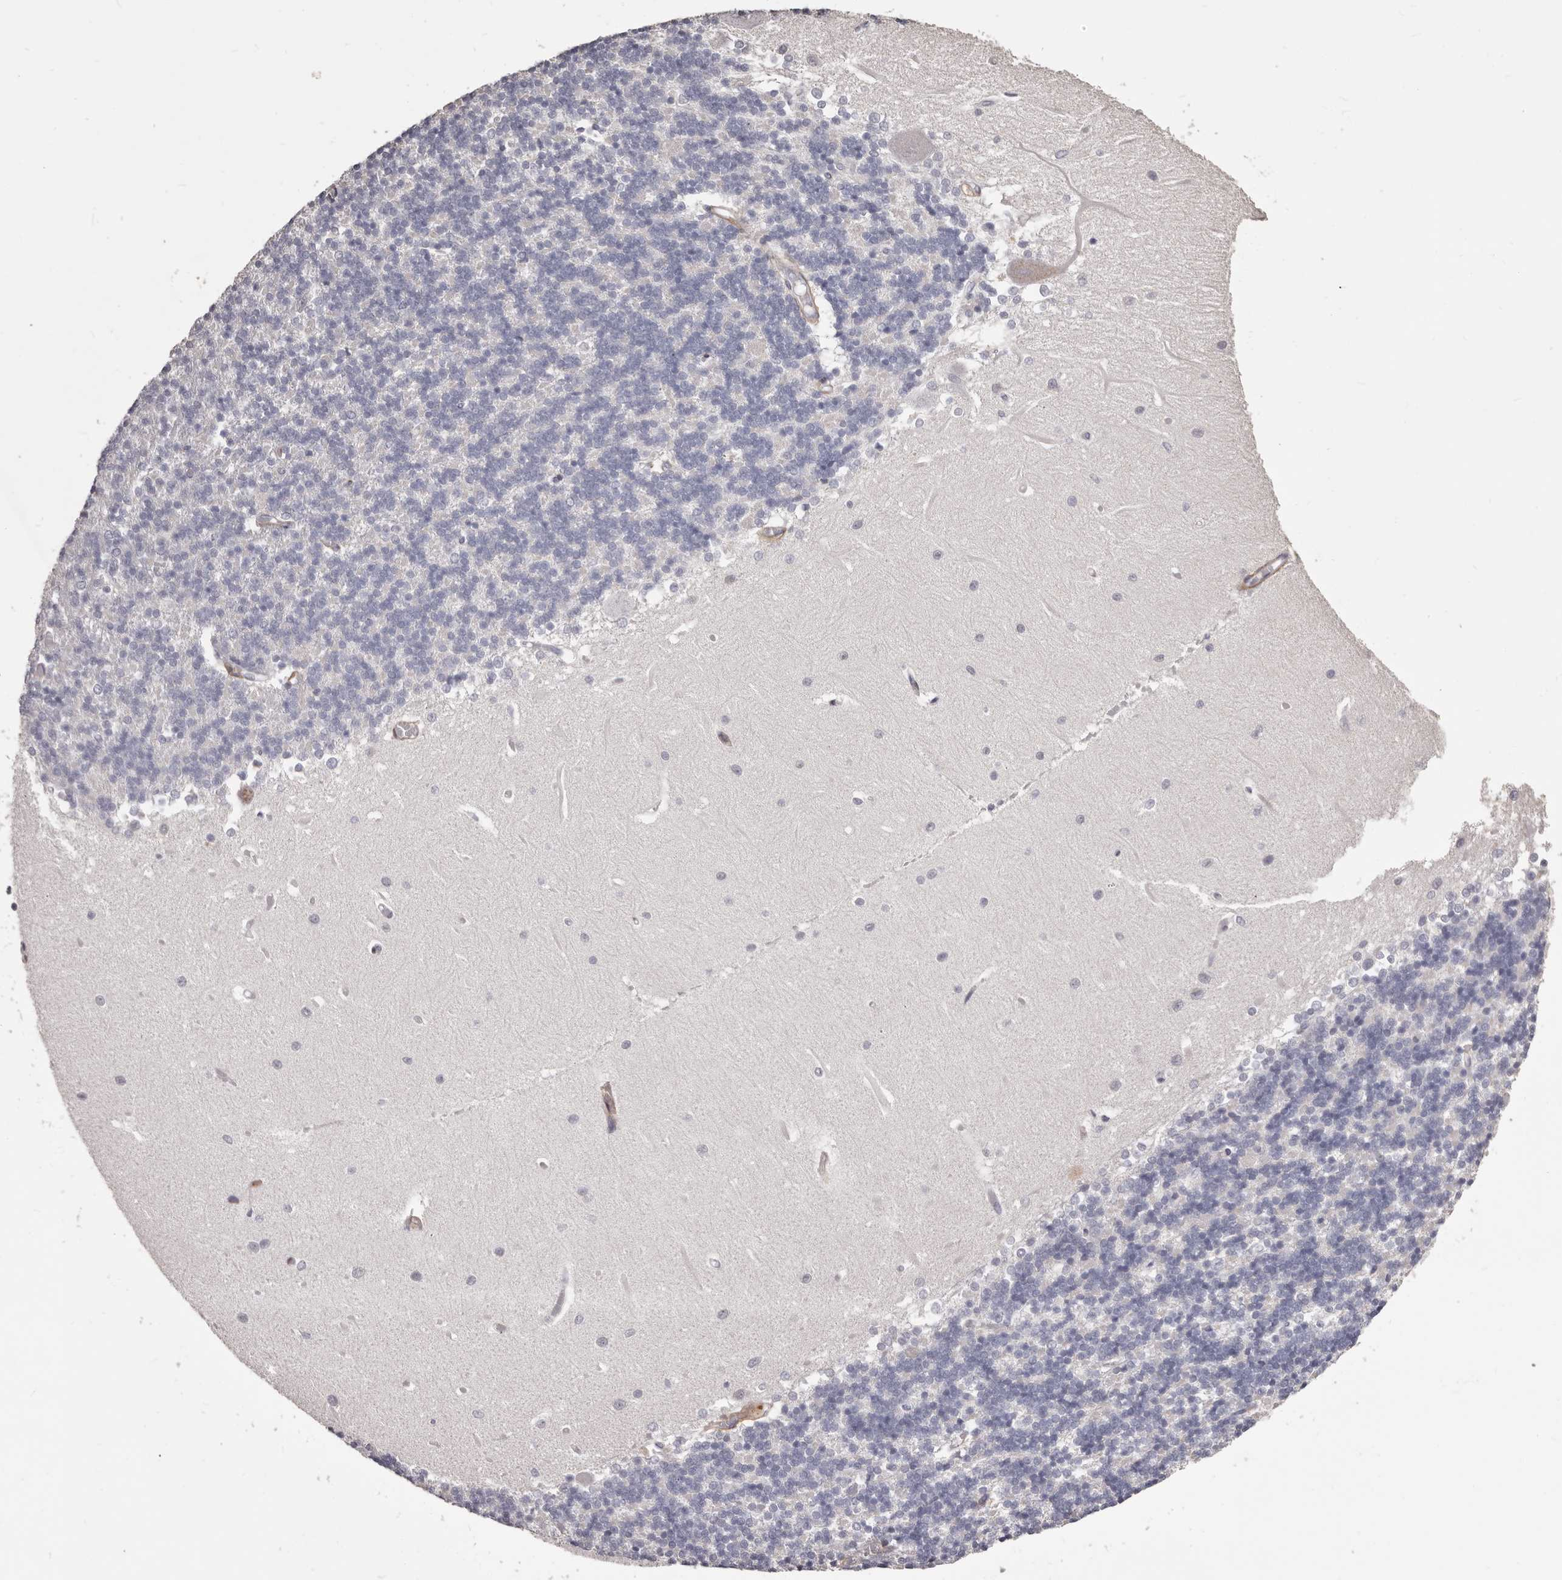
{"staining": {"intensity": "negative", "quantity": "none", "location": "none"}, "tissue": "cerebellum", "cell_type": "Cells in granular layer", "image_type": "normal", "snomed": [{"axis": "morphology", "description": "Normal tissue, NOS"}, {"axis": "topography", "description": "Cerebellum"}], "caption": "The image exhibits no staining of cells in granular layer in normal cerebellum.", "gene": "COL6A1", "patient": {"sex": "male", "age": 37}}